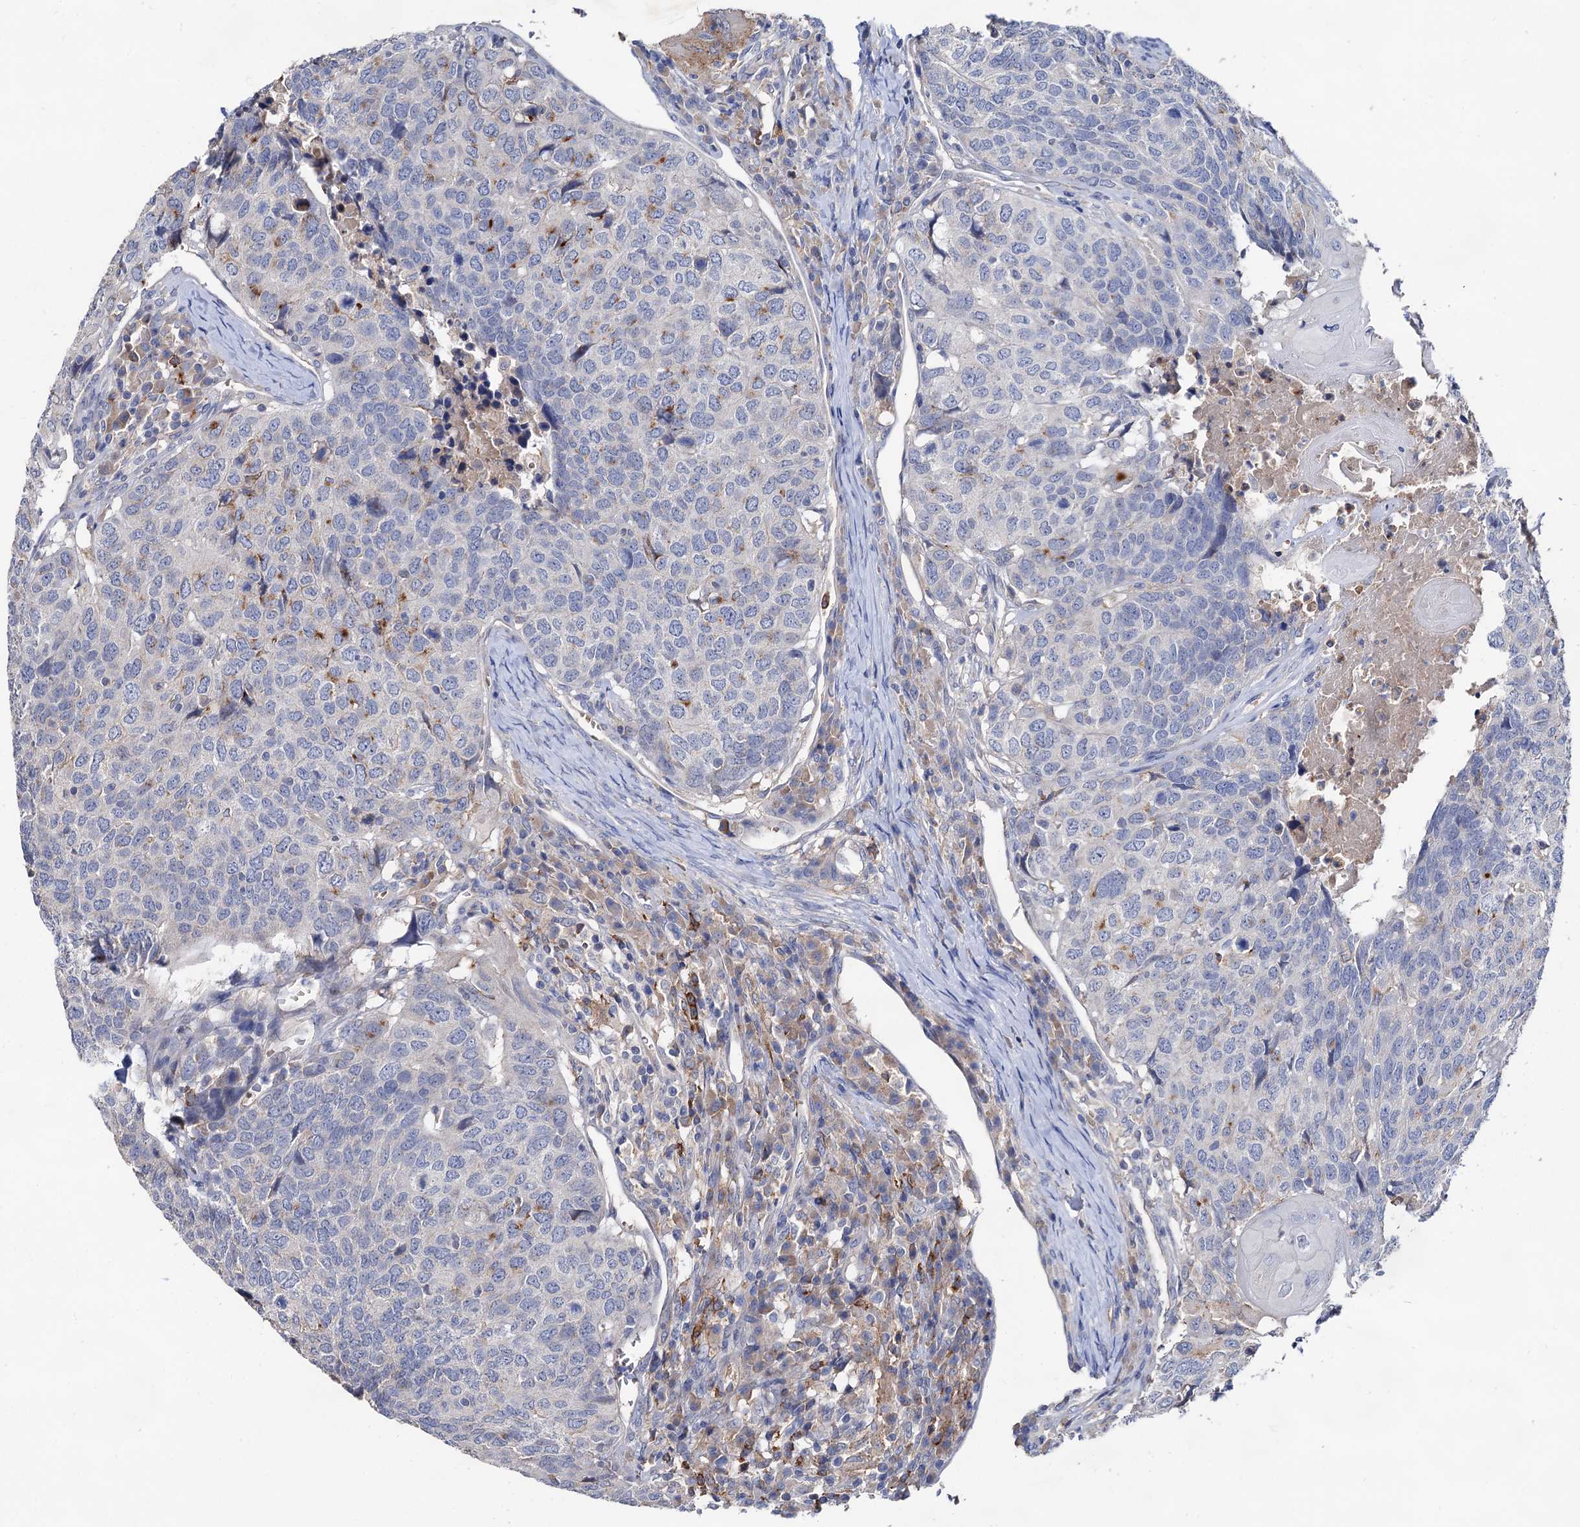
{"staining": {"intensity": "negative", "quantity": "none", "location": "none"}, "tissue": "head and neck cancer", "cell_type": "Tumor cells", "image_type": "cancer", "snomed": [{"axis": "morphology", "description": "Squamous cell carcinoma, NOS"}, {"axis": "topography", "description": "Head-Neck"}], "caption": "The micrograph demonstrates no significant expression in tumor cells of head and neck cancer.", "gene": "HVCN1", "patient": {"sex": "male", "age": 66}}